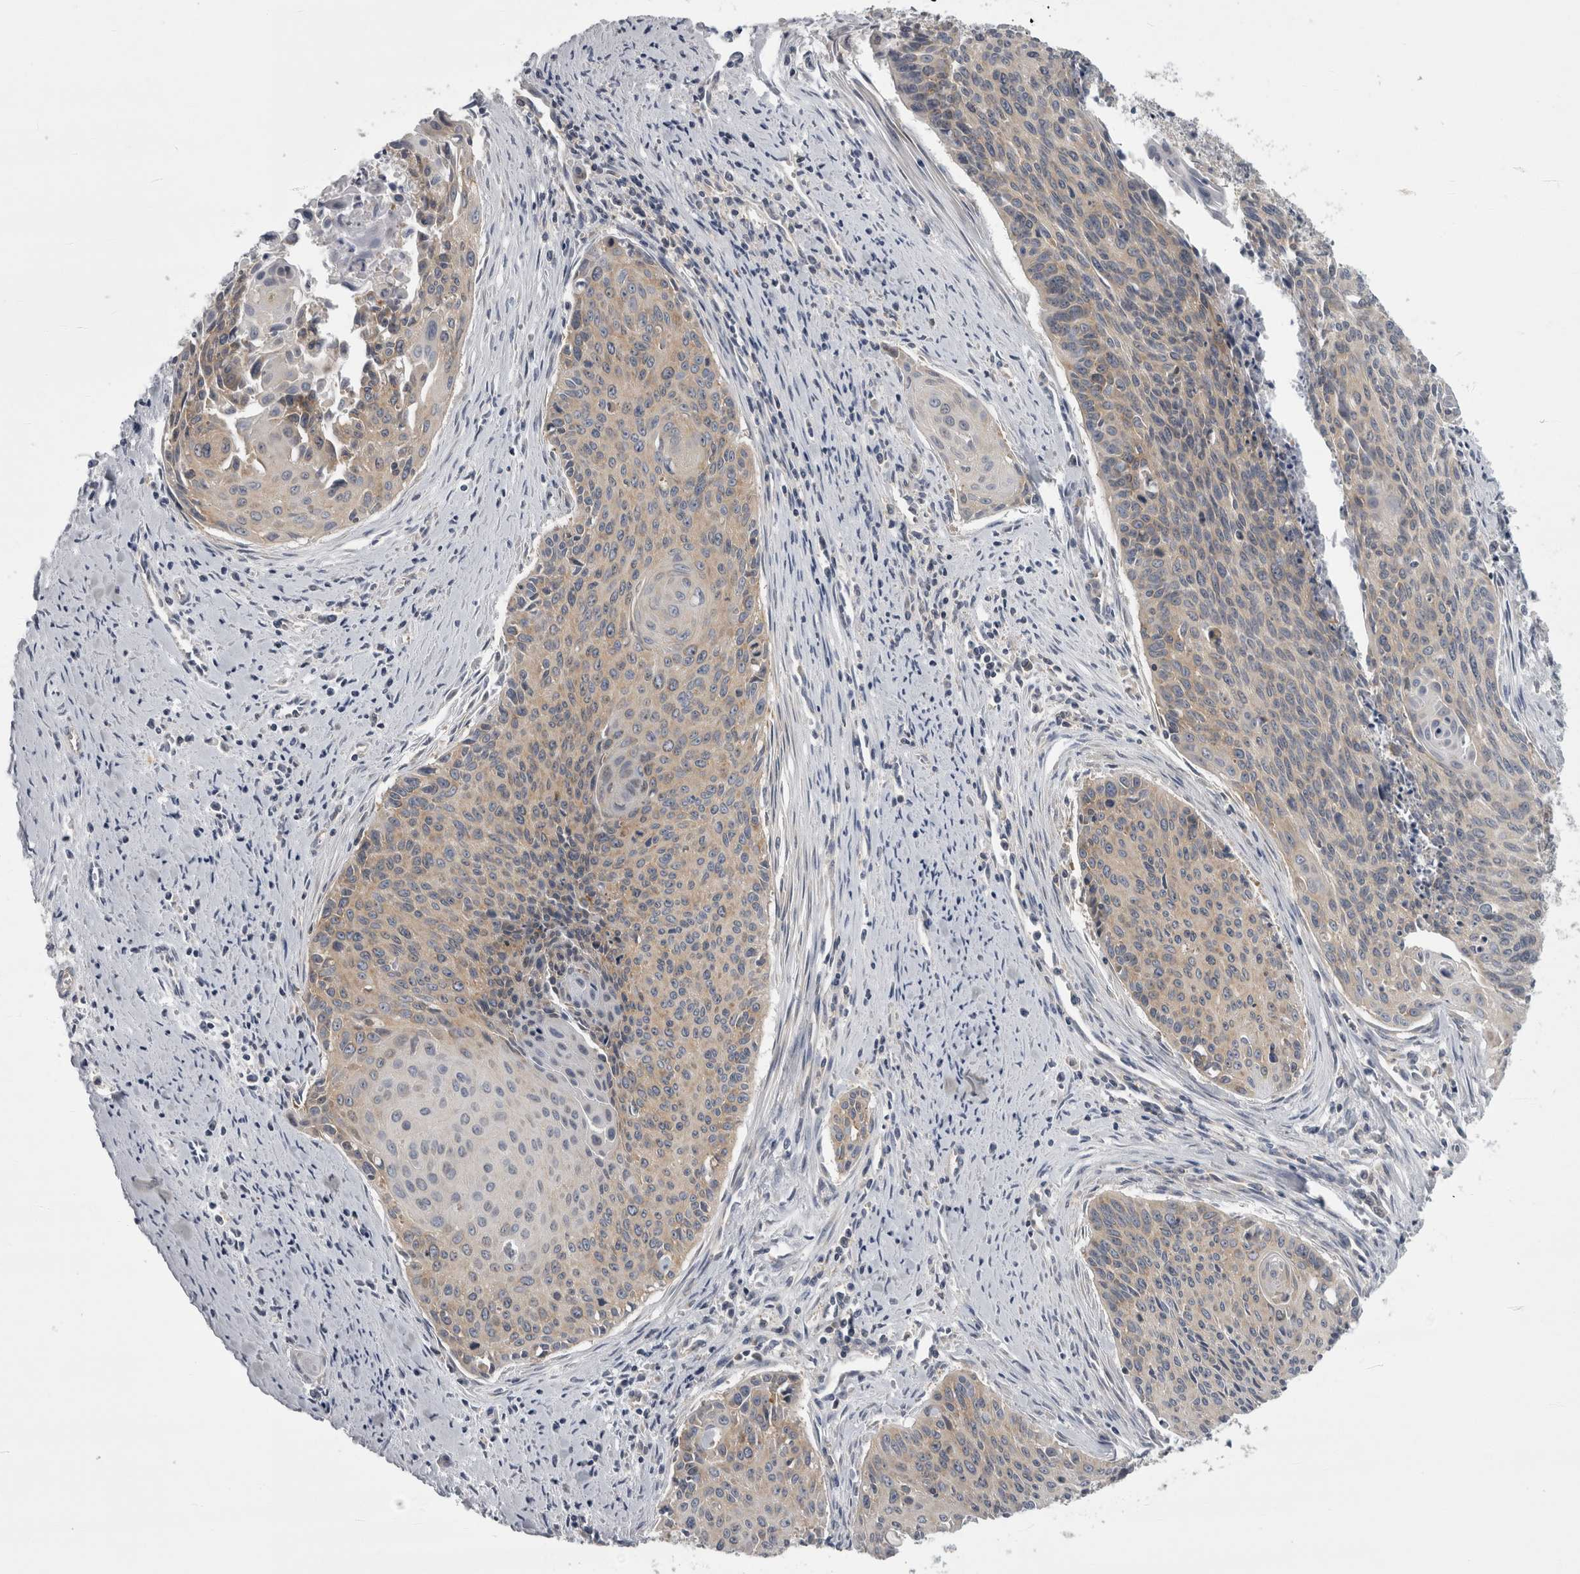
{"staining": {"intensity": "weak", "quantity": ">75%", "location": "cytoplasmic/membranous"}, "tissue": "cervical cancer", "cell_type": "Tumor cells", "image_type": "cancer", "snomed": [{"axis": "morphology", "description": "Squamous cell carcinoma, NOS"}, {"axis": "topography", "description": "Cervix"}], "caption": "Immunohistochemical staining of human squamous cell carcinoma (cervical) reveals low levels of weak cytoplasmic/membranous staining in approximately >75% of tumor cells.", "gene": "PRRC2C", "patient": {"sex": "female", "age": 55}}